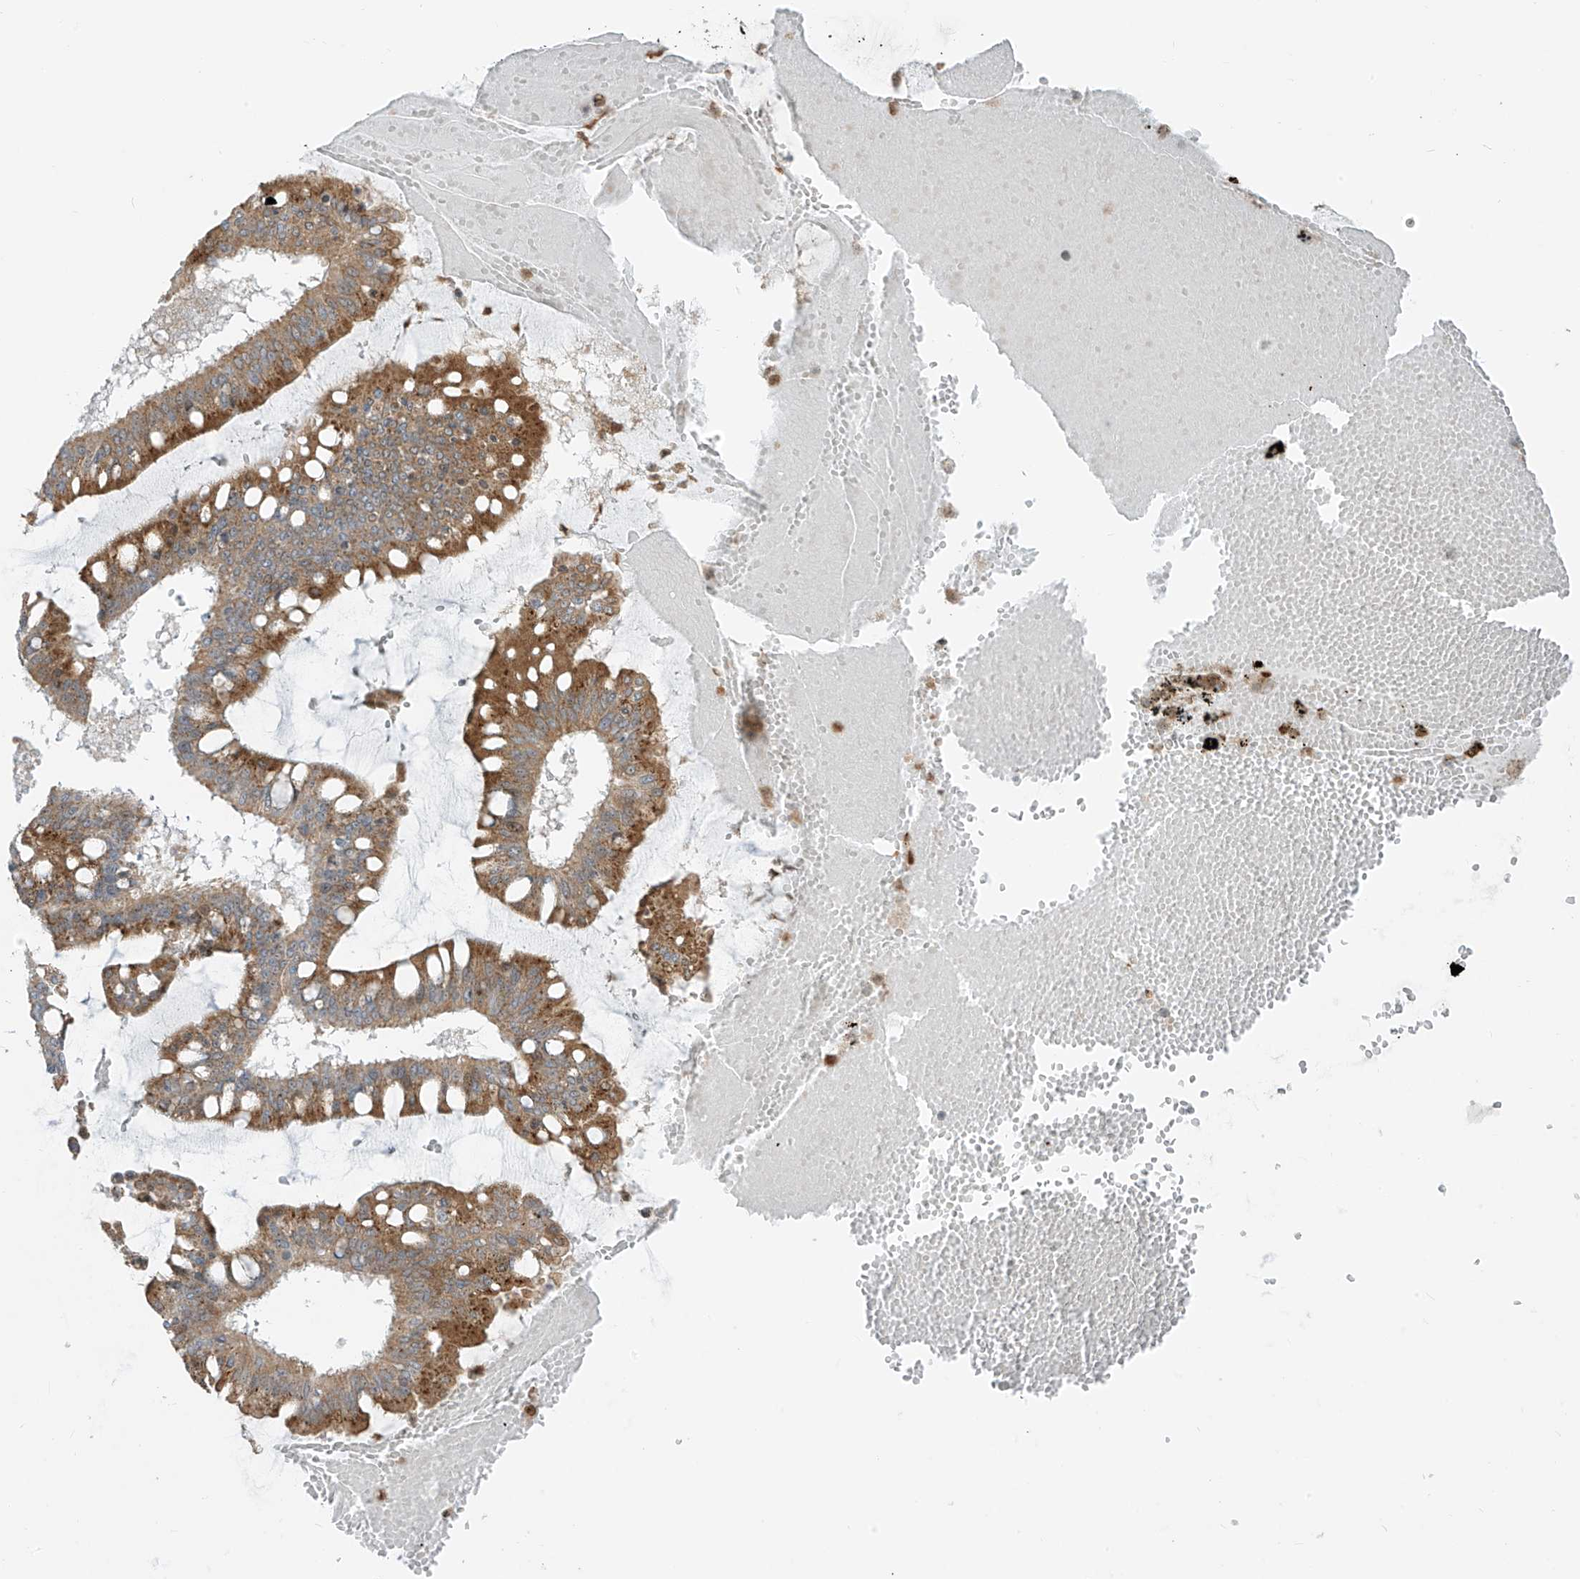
{"staining": {"intensity": "moderate", "quantity": ">75%", "location": "cytoplasmic/membranous"}, "tissue": "ovarian cancer", "cell_type": "Tumor cells", "image_type": "cancer", "snomed": [{"axis": "morphology", "description": "Cystadenocarcinoma, mucinous, NOS"}, {"axis": "topography", "description": "Ovary"}], "caption": "Mucinous cystadenocarcinoma (ovarian) tissue exhibits moderate cytoplasmic/membranous positivity in about >75% of tumor cells, visualized by immunohistochemistry.", "gene": "PDE11A", "patient": {"sex": "female", "age": 73}}